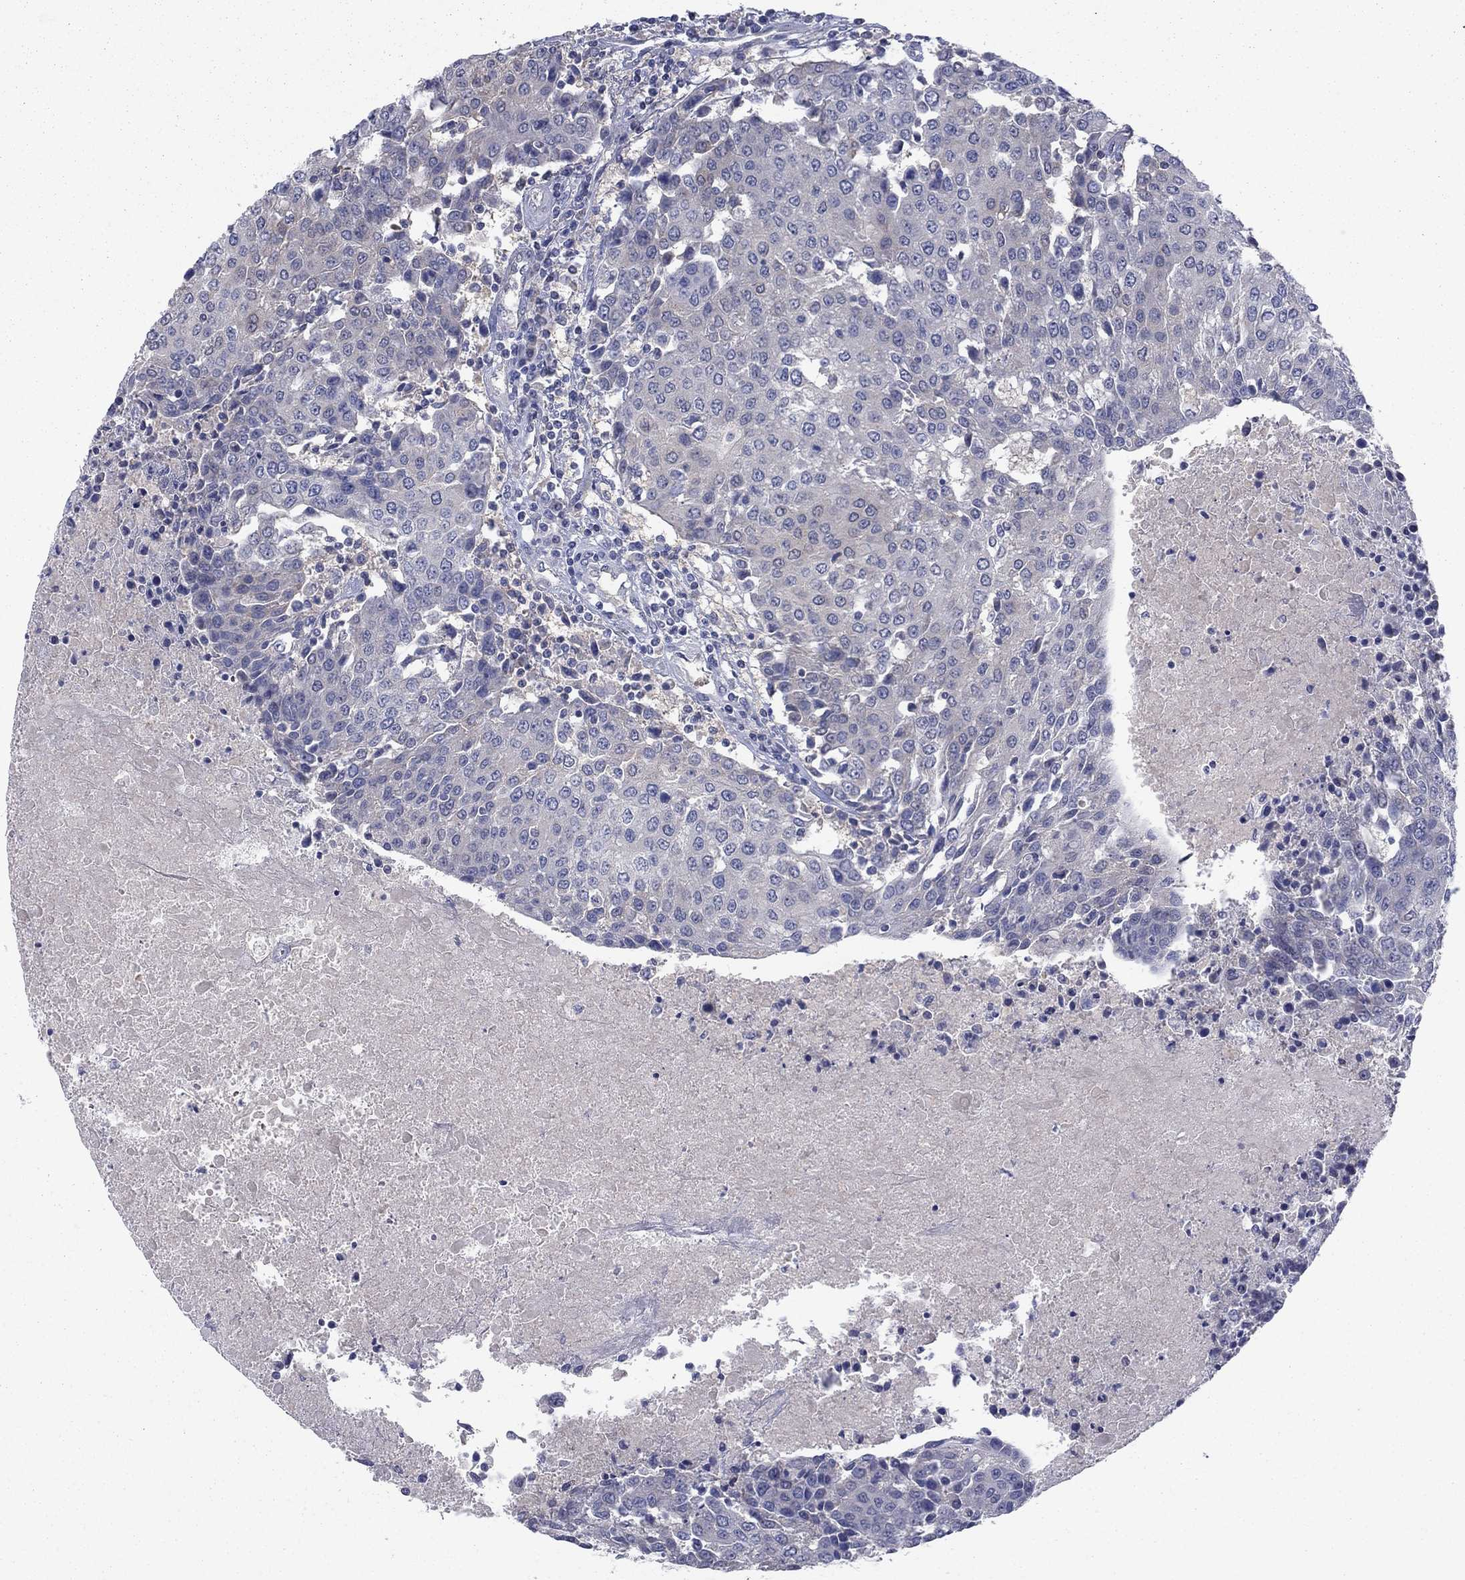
{"staining": {"intensity": "negative", "quantity": "none", "location": "none"}, "tissue": "urothelial cancer", "cell_type": "Tumor cells", "image_type": "cancer", "snomed": [{"axis": "morphology", "description": "Urothelial carcinoma, High grade"}, {"axis": "topography", "description": "Urinary bladder"}], "caption": "High power microscopy image of an IHC image of urothelial cancer, revealing no significant staining in tumor cells. (Stains: DAB immunohistochemistry with hematoxylin counter stain, Microscopy: brightfield microscopy at high magnification).", "gene": "GRHPR", "patient": {"sex": "female", "age": 85}}